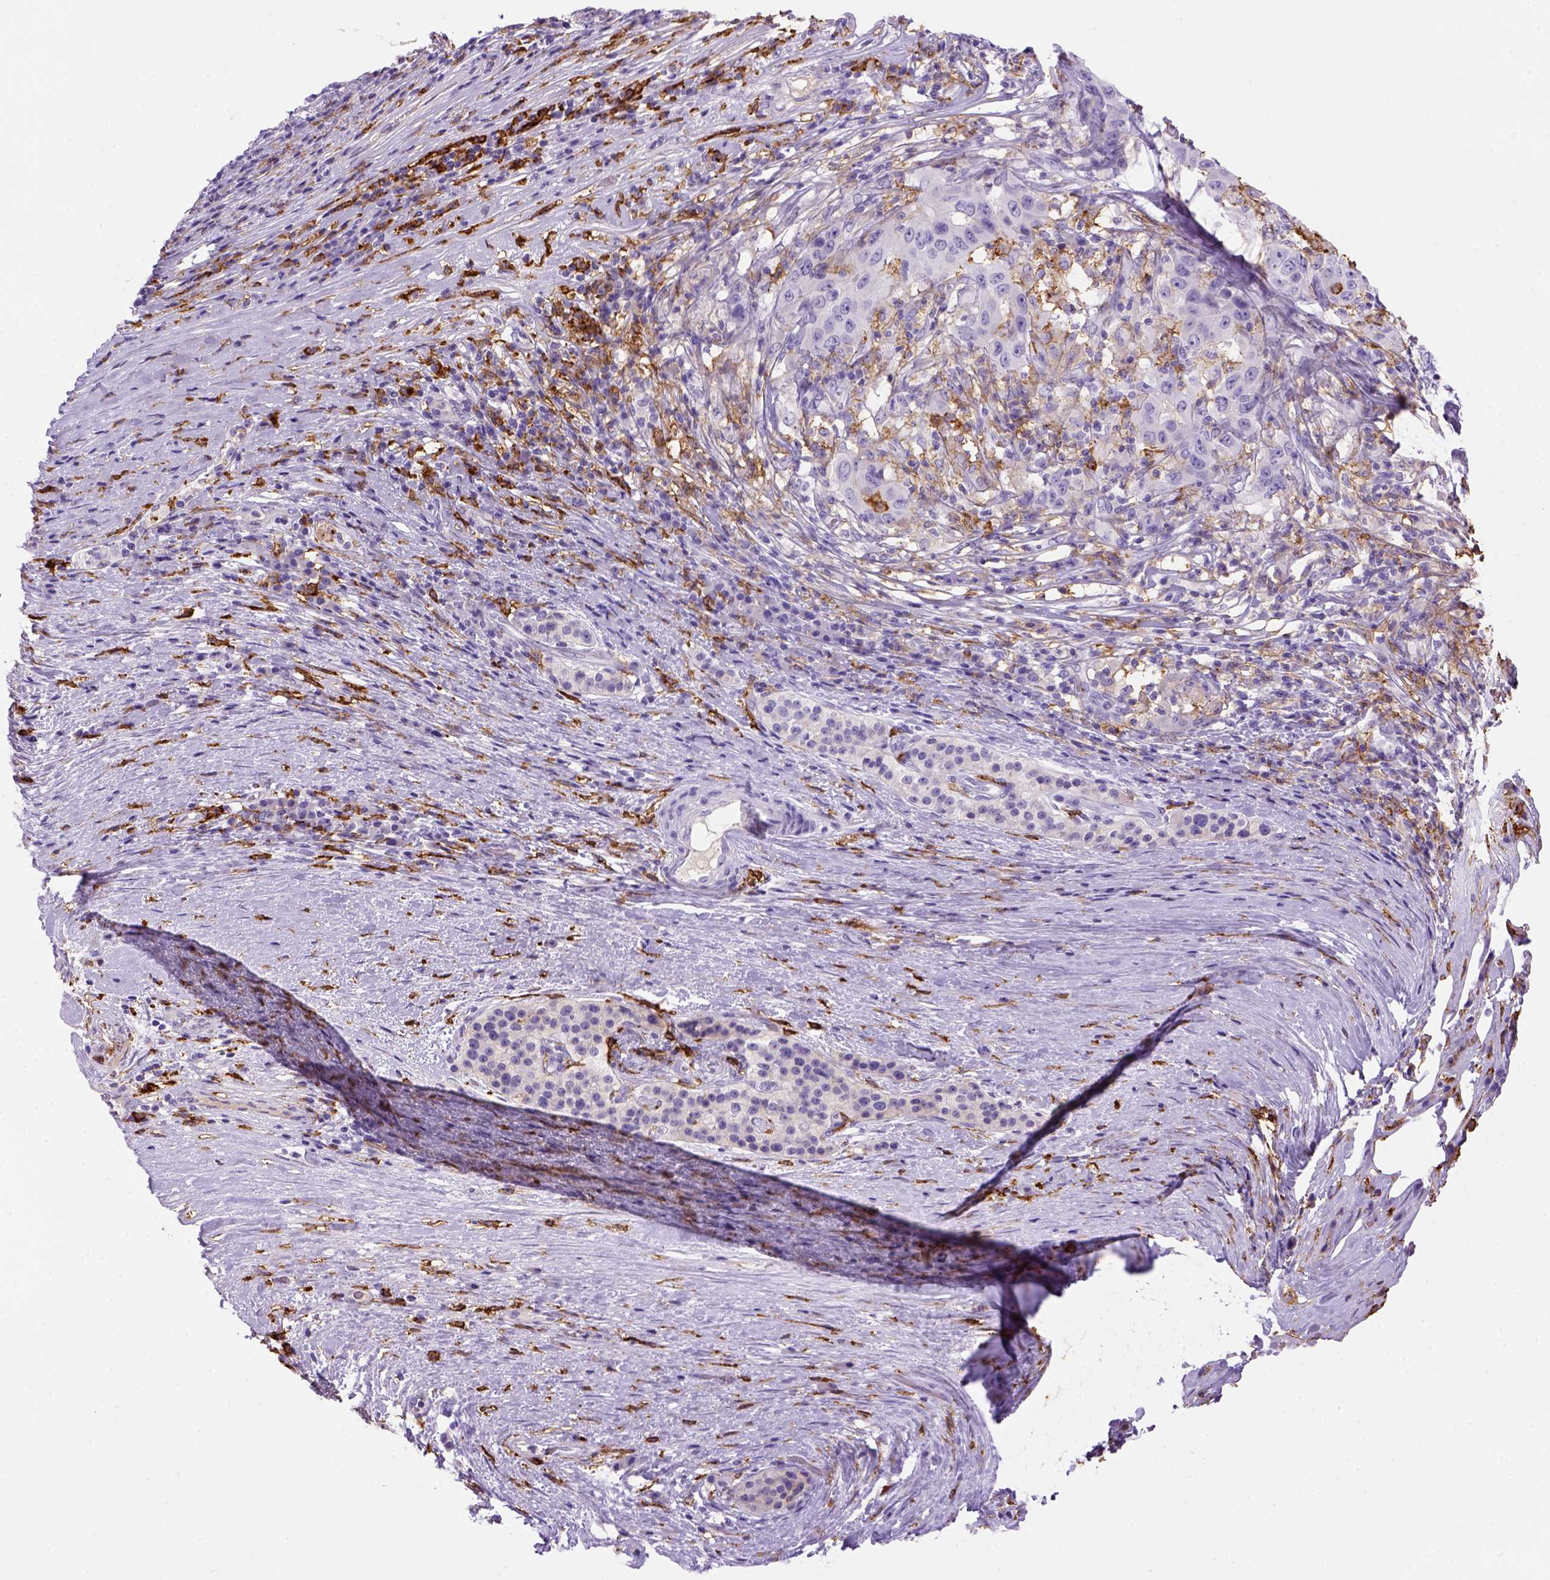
{"staining": {"intensity": "negative", "quantity": "none", "location": "none"}, "tissue": "pancreatic cancer", "cell_type": "Tumor cells", "image_type": "cancer", "snomed": [{"axis": "morphology", "description": "Adenocarcinoma, NOS"}, {"axis": "topography", "description": "Pancreas"}], "caption": "There is no significant positivity in tumor cells of pancreatic cancer.", "gene": "CD14", "patient": {"sex": "male", "age": 63}}